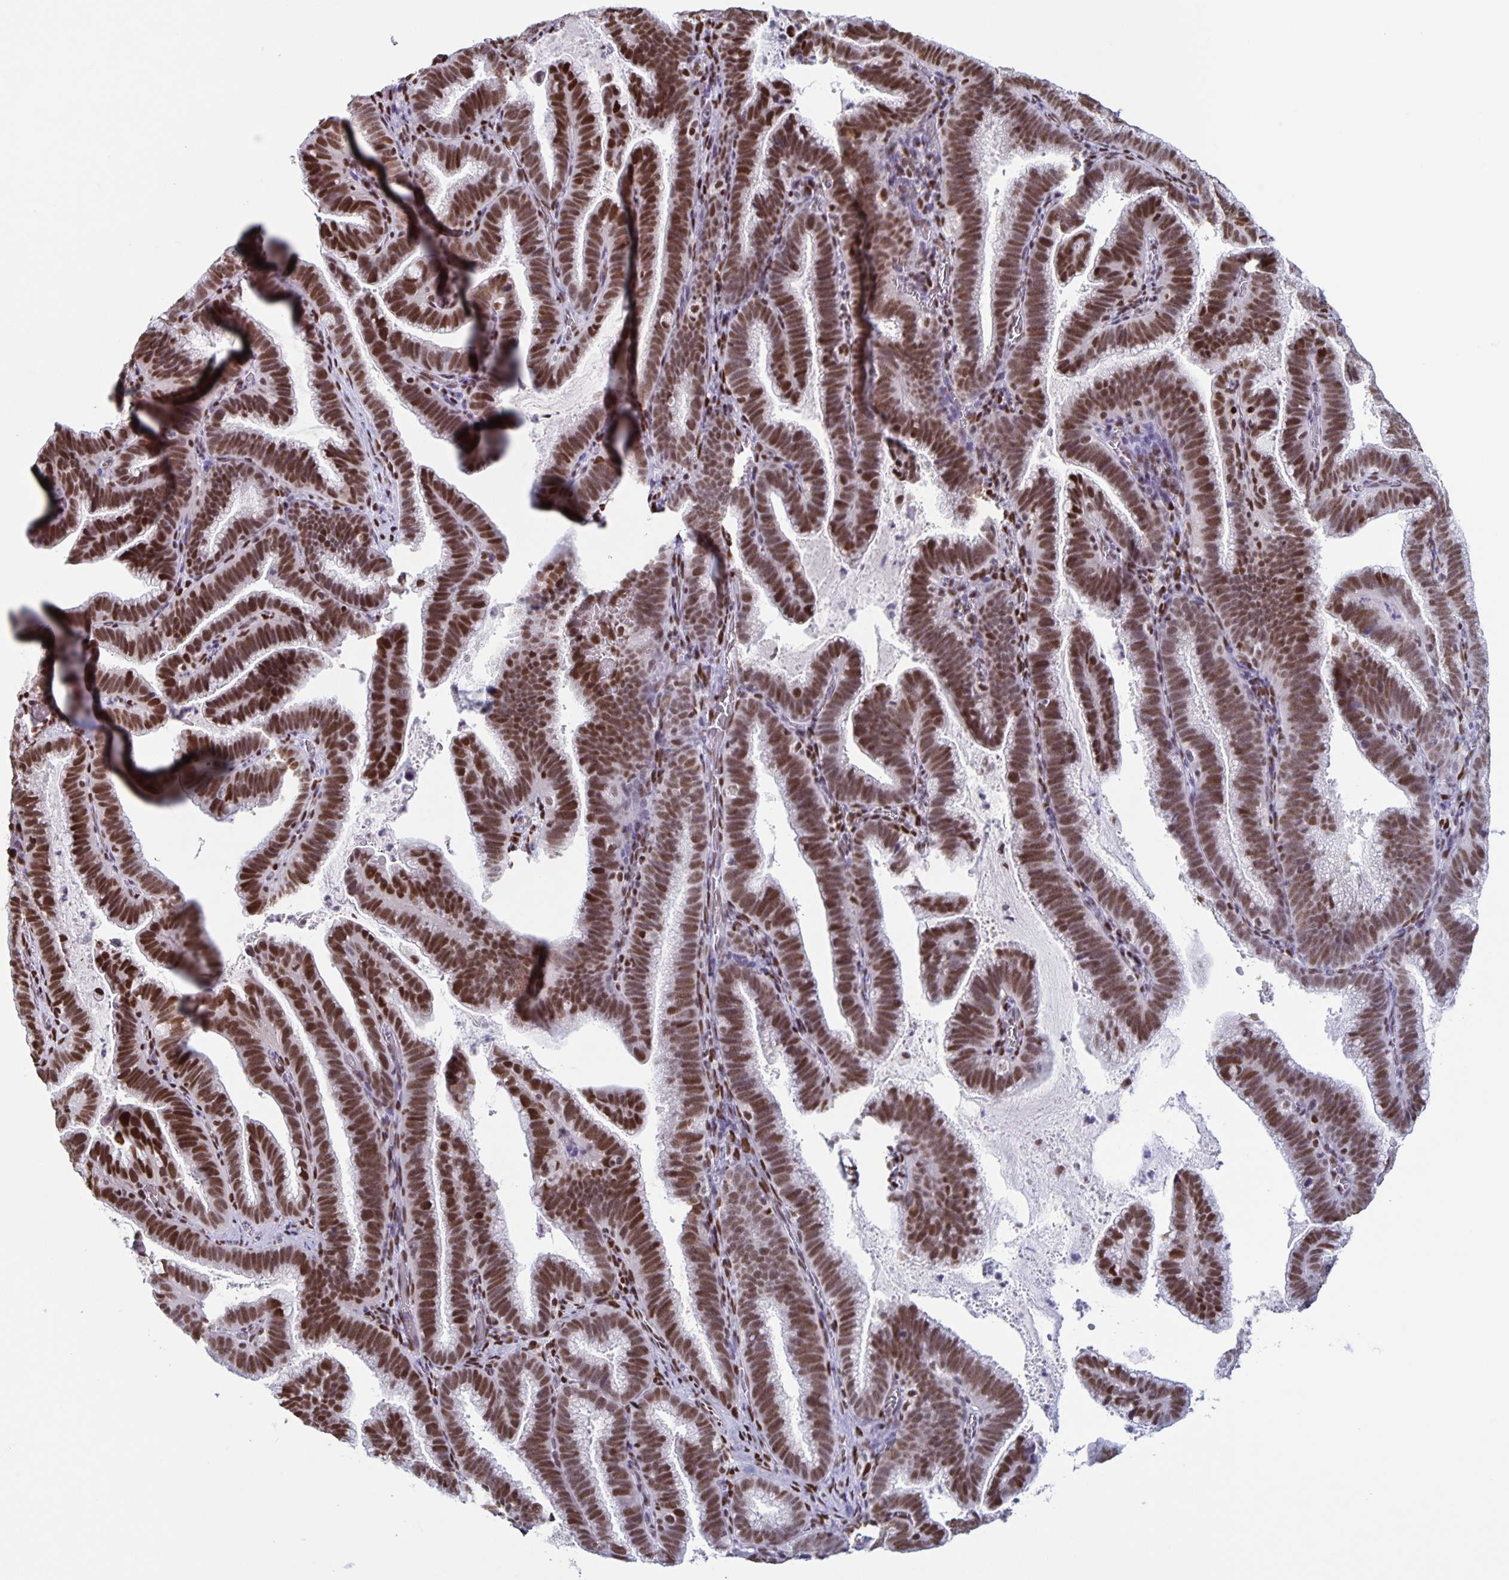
{"staining": {"intensity": "strong", "quantity": ">75%", "location": "nuclear"}, "tissue": "cervical cancer", "cell_type": "Tumor cells", "image_type": "cancer", "snomed": [{"axis": "morphology", "description": "Adenocarcinoma, NOS"}, {"axis": "topography", "description": "Cervix"}], "caption": "Protein expression by immunohistochemistry (IHC) displays strong nuclear positivity in about >75% of tumor cells in cervical cancer.", "gene": "JUND", "patient": {"sex": "female", "age": 61}}